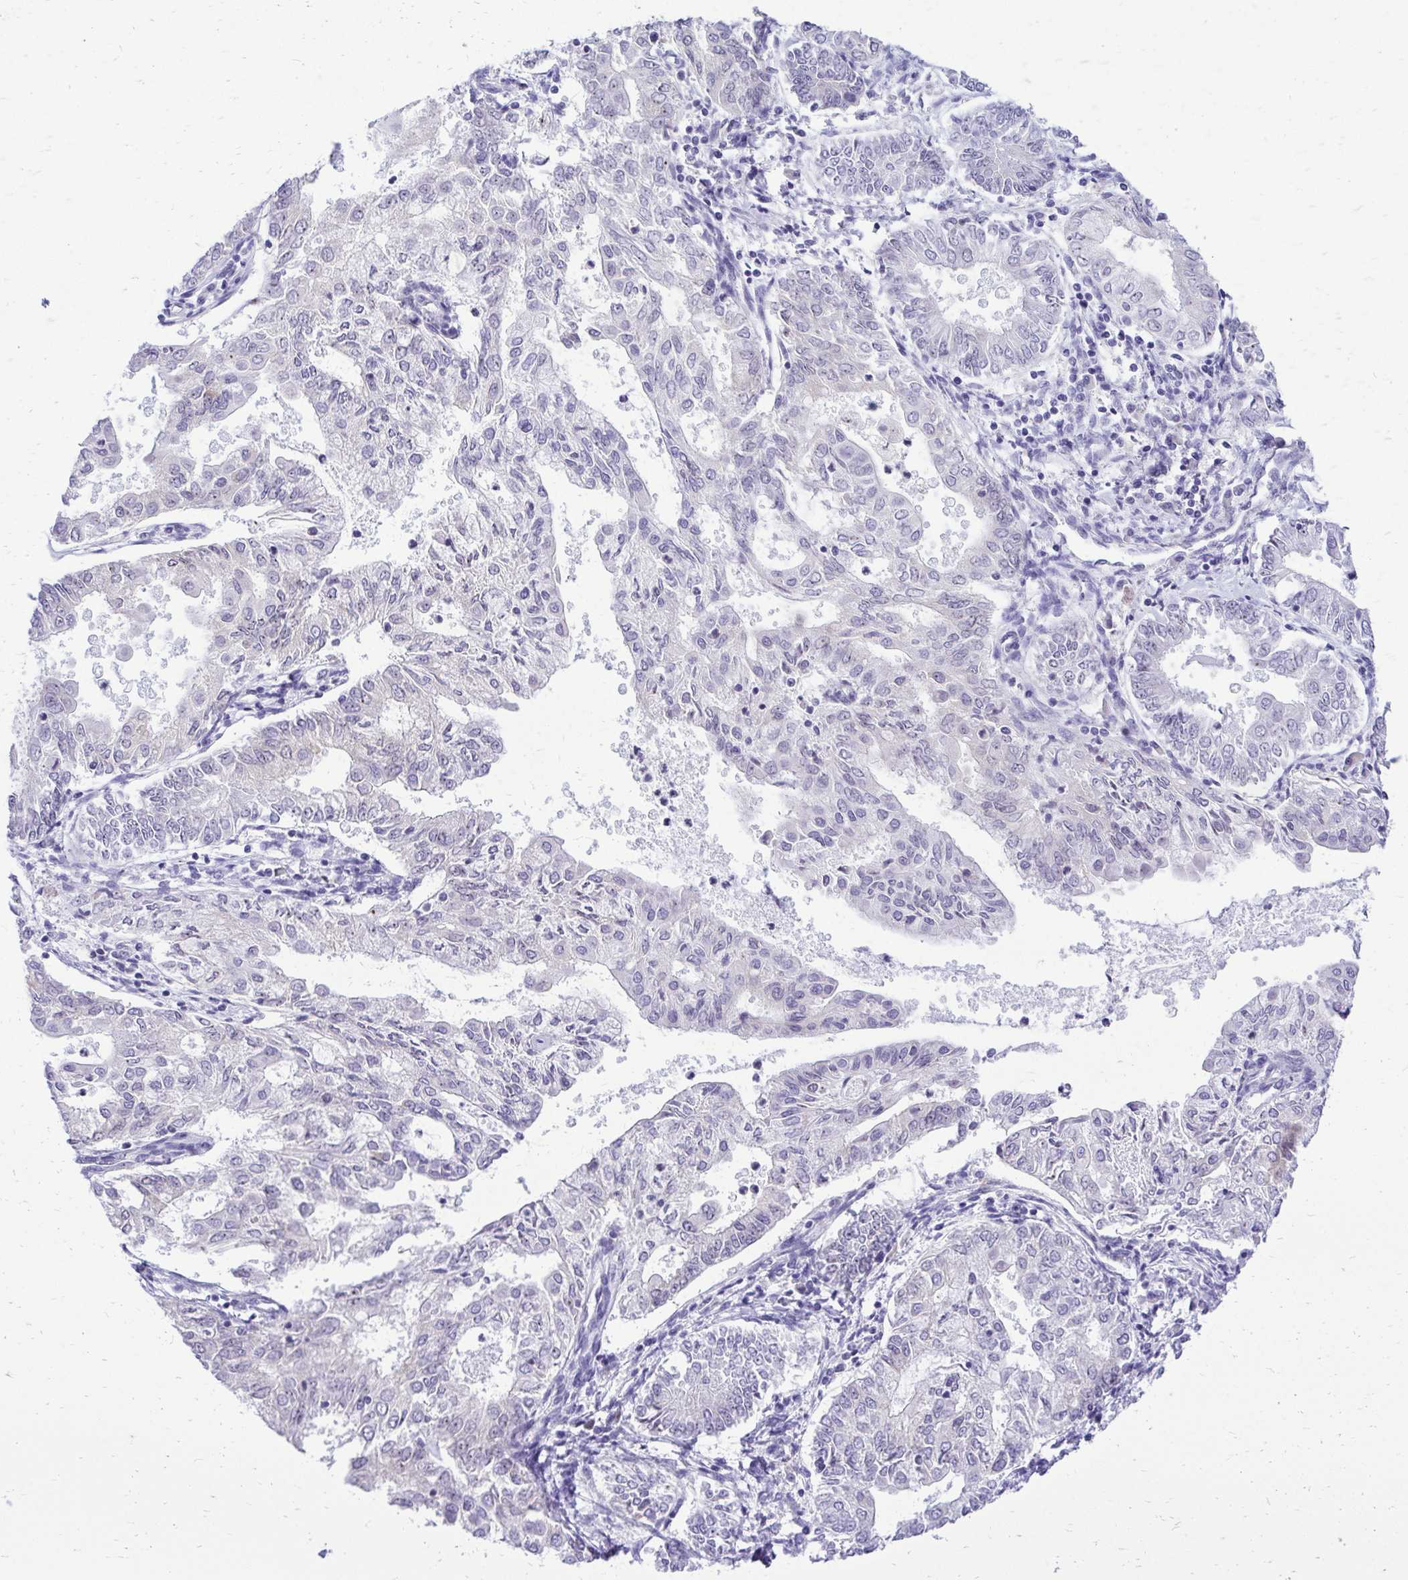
{"staining": {"intensity": "negative", "quantity": "none", "location": "none"}, "tissue": "endometrial cancer", "cell_type": "Tumor cells", "image_type": "cancer", "snomed": [{"axis": "morphology", "description": "Adenocarcinoma, NOS"}, {"axis": "topography", "description": "Endometrium"}], "caption": "There is no significant staining in tumor cells of adenocarcinoma (endometrial).", "gene": "NIFK", "patient": {"sex": "female", "age": 68}}